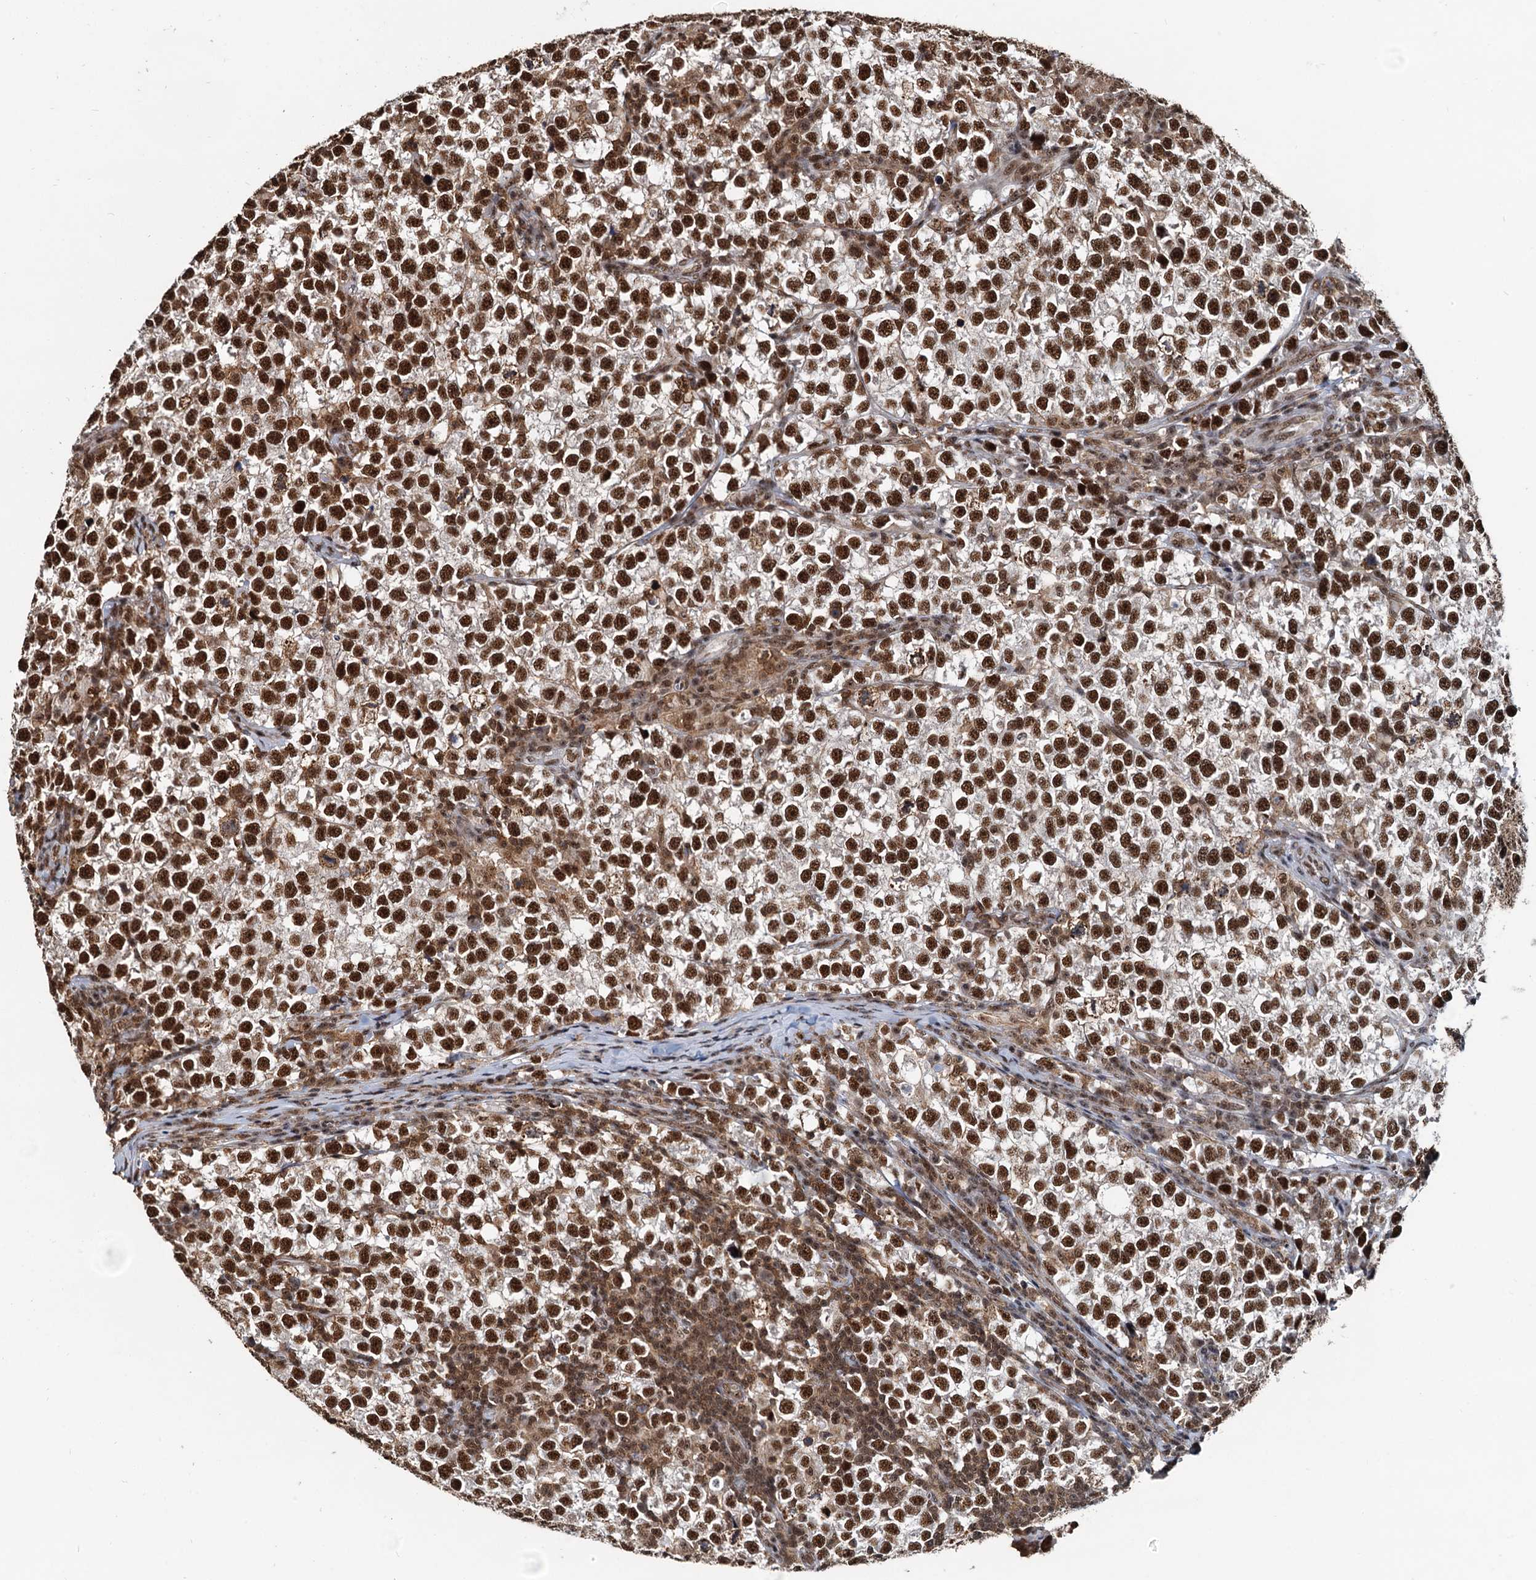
{"staining": {"intensity": "strong", "quantity": ">75%", "location": "nuclear"}, "tissue": "testis cancer", "cell_type": "Tumor cells", "image_type": "cancer", "snomed": [{"axis": "morphology", "description": "Normal tissue, NOS"}, {"axis": "morphology", "description": "Seminoma, NOS"}, {"axis": "topography", "description": "Testis"}], "caption": "Immunohistochemical staining of human testis cancer reveals high levels of strong nuclear staining in about >75% of tumor cells.", "gene": "RSRC2", "patient": {"sex": "male", "age": 43}}